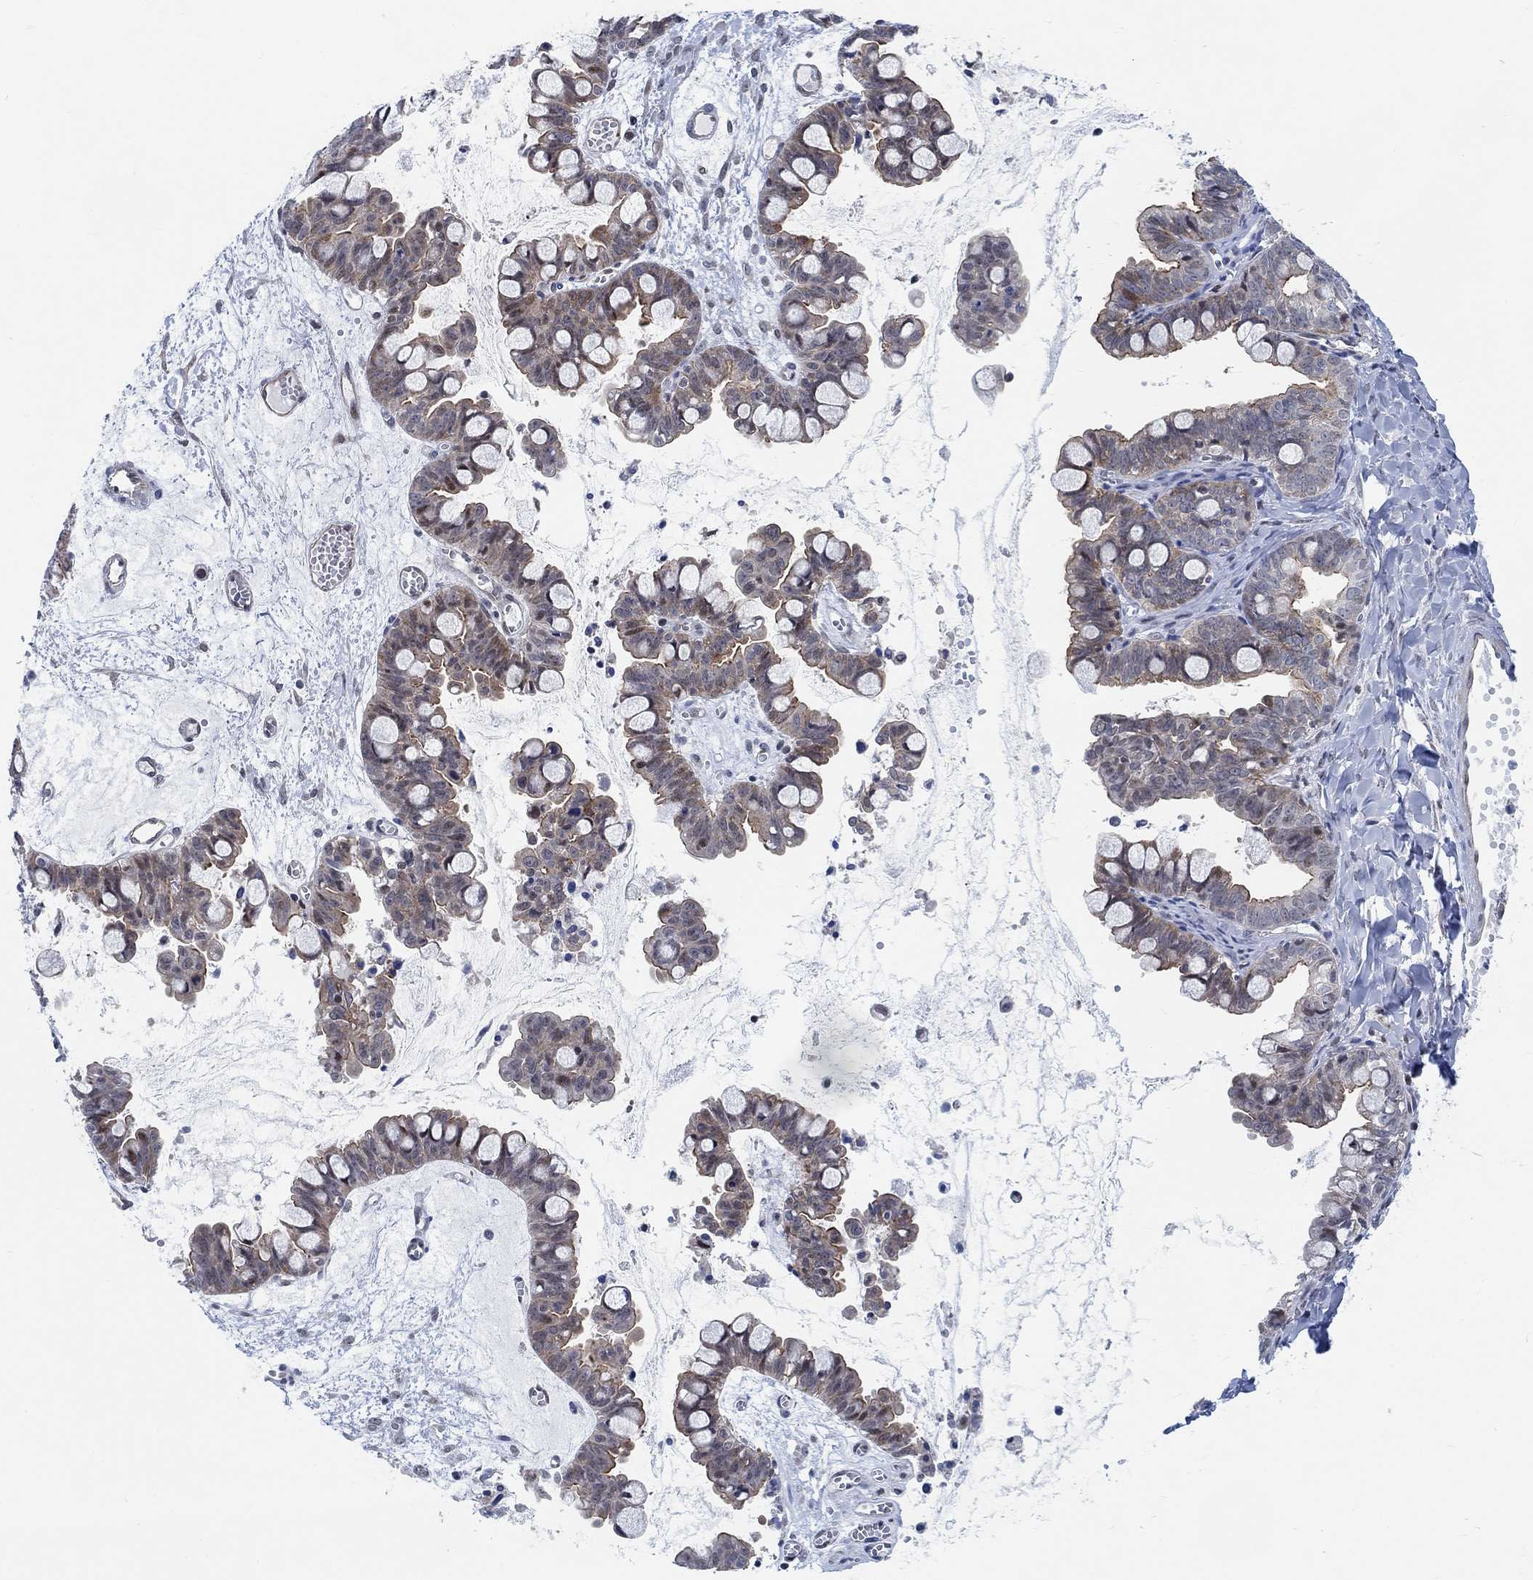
{"staining": {"intensity": "strong", "quantity": "<25%", "location": "cytoplasmic/membranous"}, "tissue": "ovarian cancer", "cell_type": "Tumor cells", "image_type": "cancer", "snomed": [{"axis": "morphology", "description": "Cystadenocarcinoma, mucinous, NOS"}, {"axis": "topography", "description": "Ovary"}], "caption": "The image displays immunohistochemical staining of ovarian cancer (mucinous cystadenocarcinoma). There is strong cytoplasmic/membranous positivity is appreciated in about <25% of tumor cells.", "gene": "KCNH8", "patient": {"sex": "female", "age": 63}}